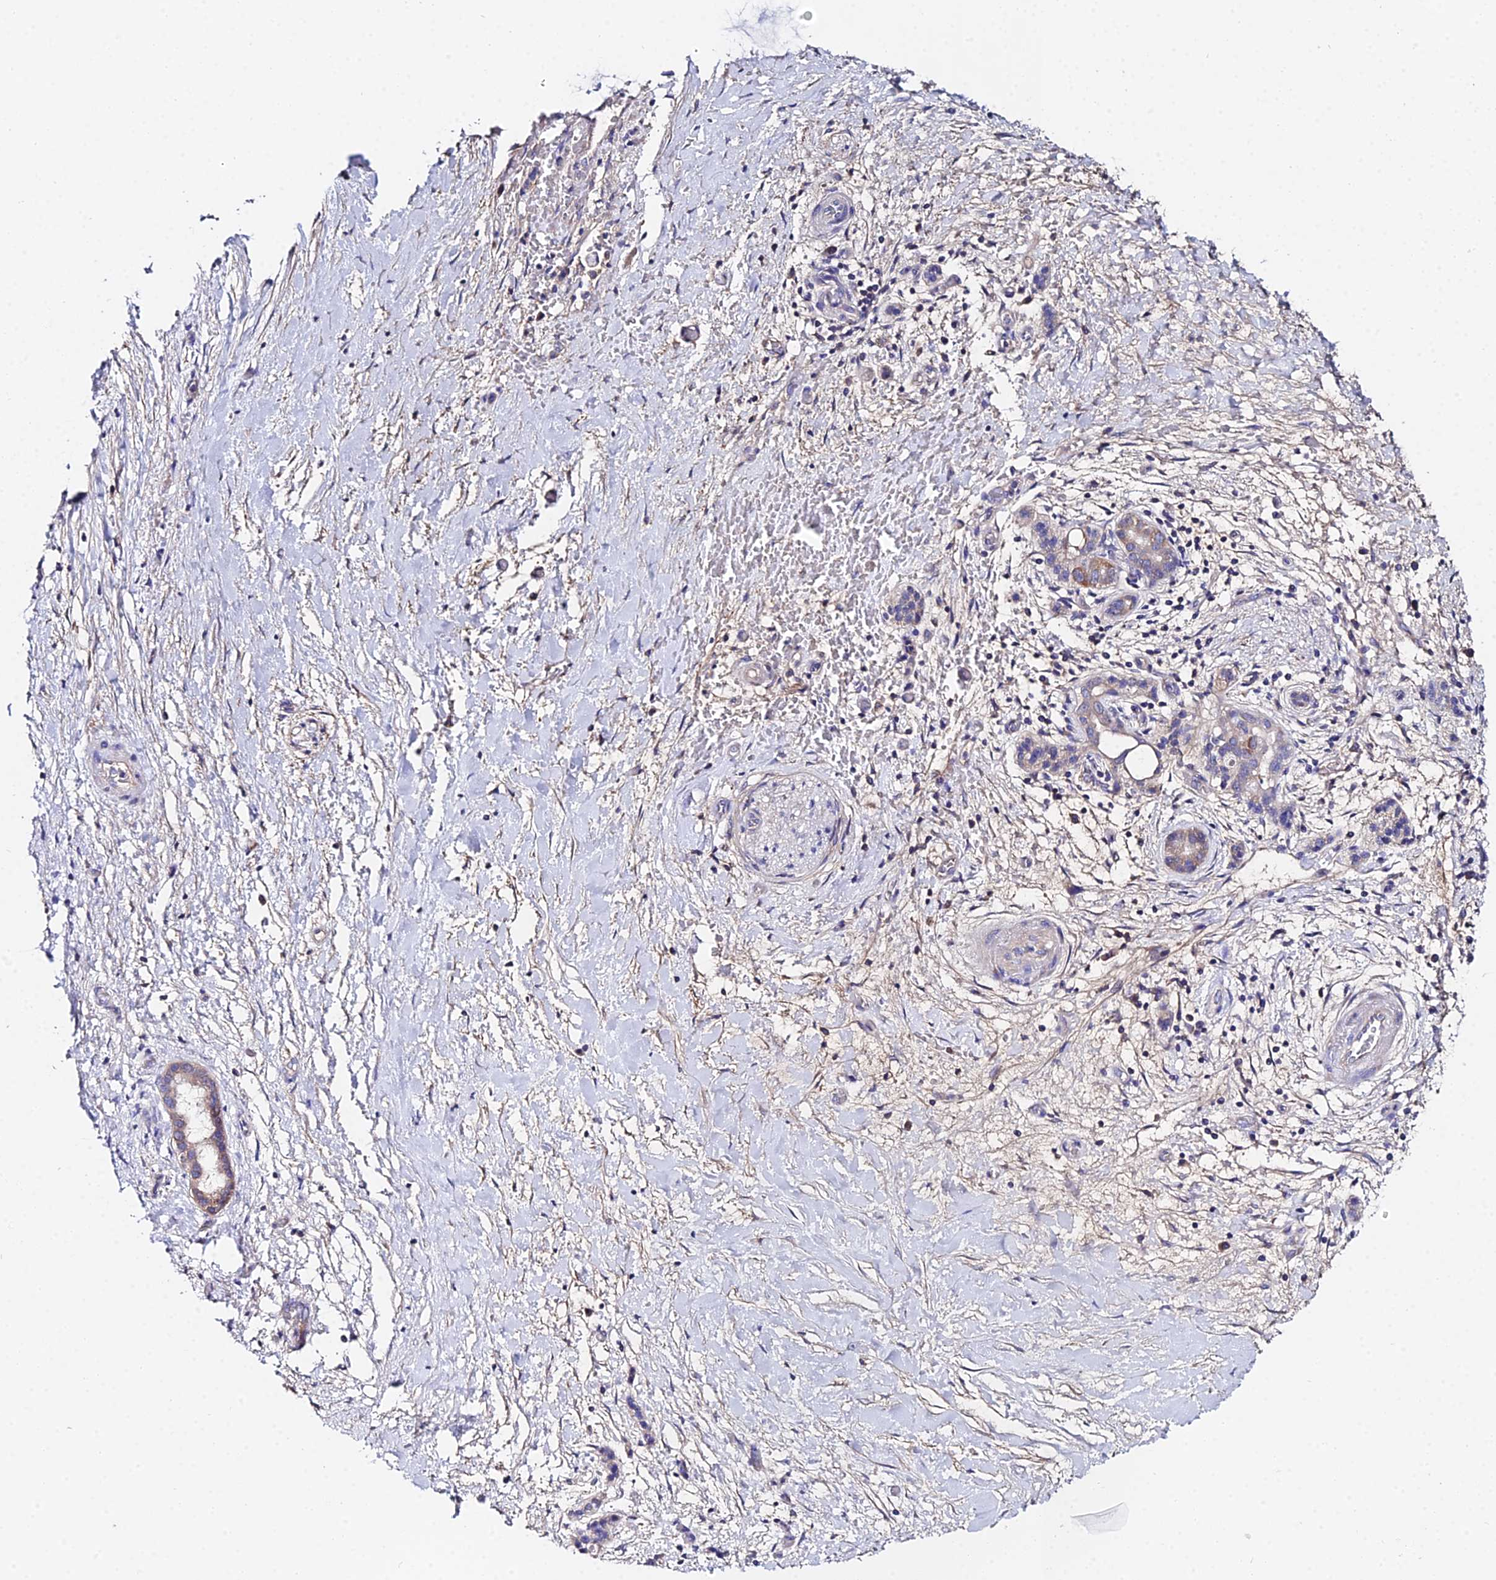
{"staining": {"intensity": "moderate", "quantity": "<25%", "location": "cytoplasmic/membranous"}, "tissue": "pancreatic cancer", "cell_type": "Tumor cells", "image_type": "cancer", "snomed": [{"axis": "morphology", "description": "Adenocarcinoma, NOS"}, {"axis": "topography", "description": "Pancreas"}], "caption": "An immunohistochemistry (IHC) histopathology image of tumor tissue is shown. Protein staining in brown highlights moderate cytoplasmic/membranous positivity in adenocarcinoma (pancreatic) within tumor cells.", "gene": "UBE2L3", "patient": {"sex": "male", "age": 68}}